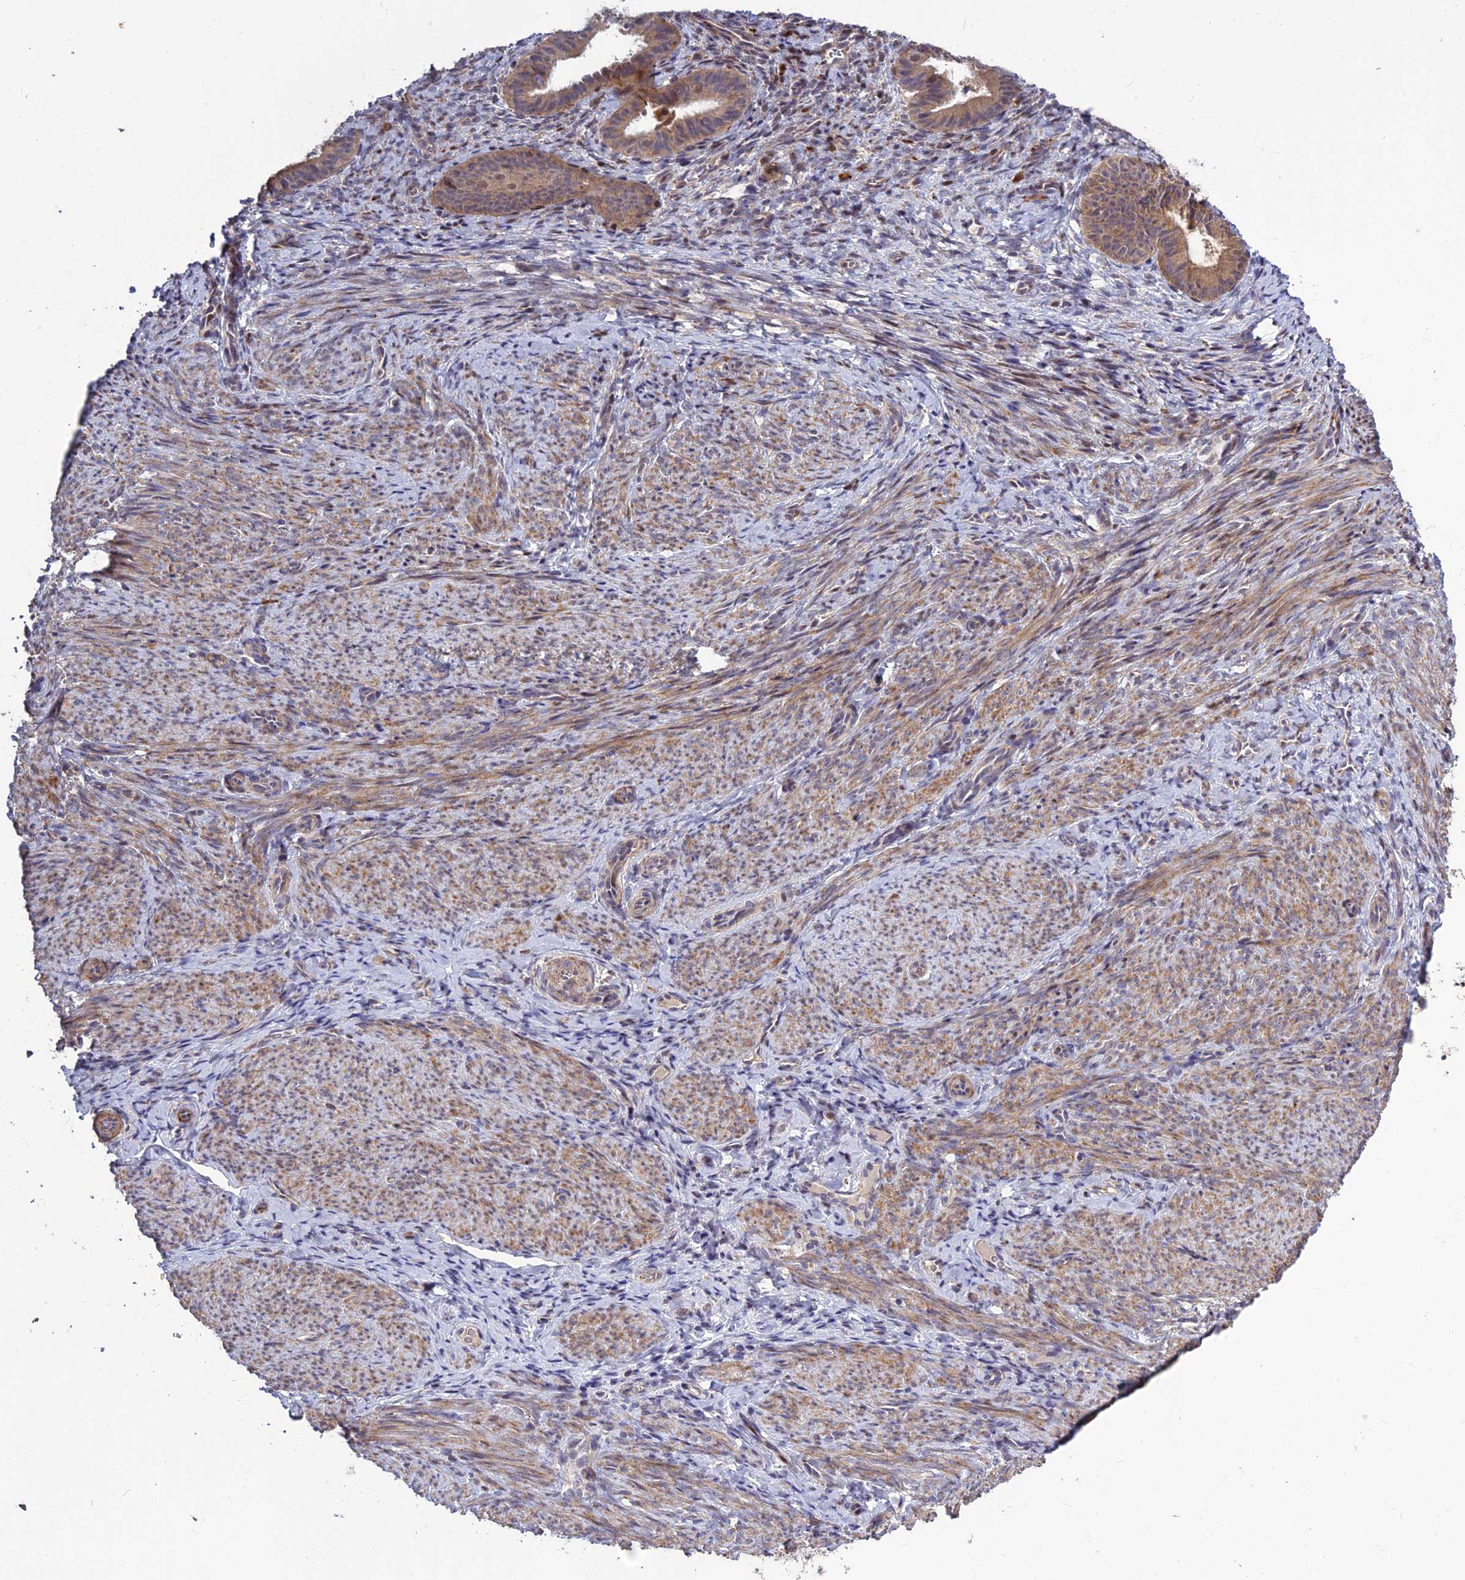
{"staining": {"intensity": "negative", "quantity": "none", "location": "none"}, "tissue": "endometrium", "cell_type": "Cells in endometrial stroma", "image_type": "normal", "snomed": [{"axis": "morphology", "description": "Normal tissue, NOS"}, {"axis": "topography", "description": "Endometrium"}], "caption": "DAB (3,3'-diaminobenzidine) immunohistochemical staining of benign human endometrium reveals no significant positivity in cells in endometrial stroma.", "gene": "SPG21", "patient": {"sex": "female", "age": 65}}